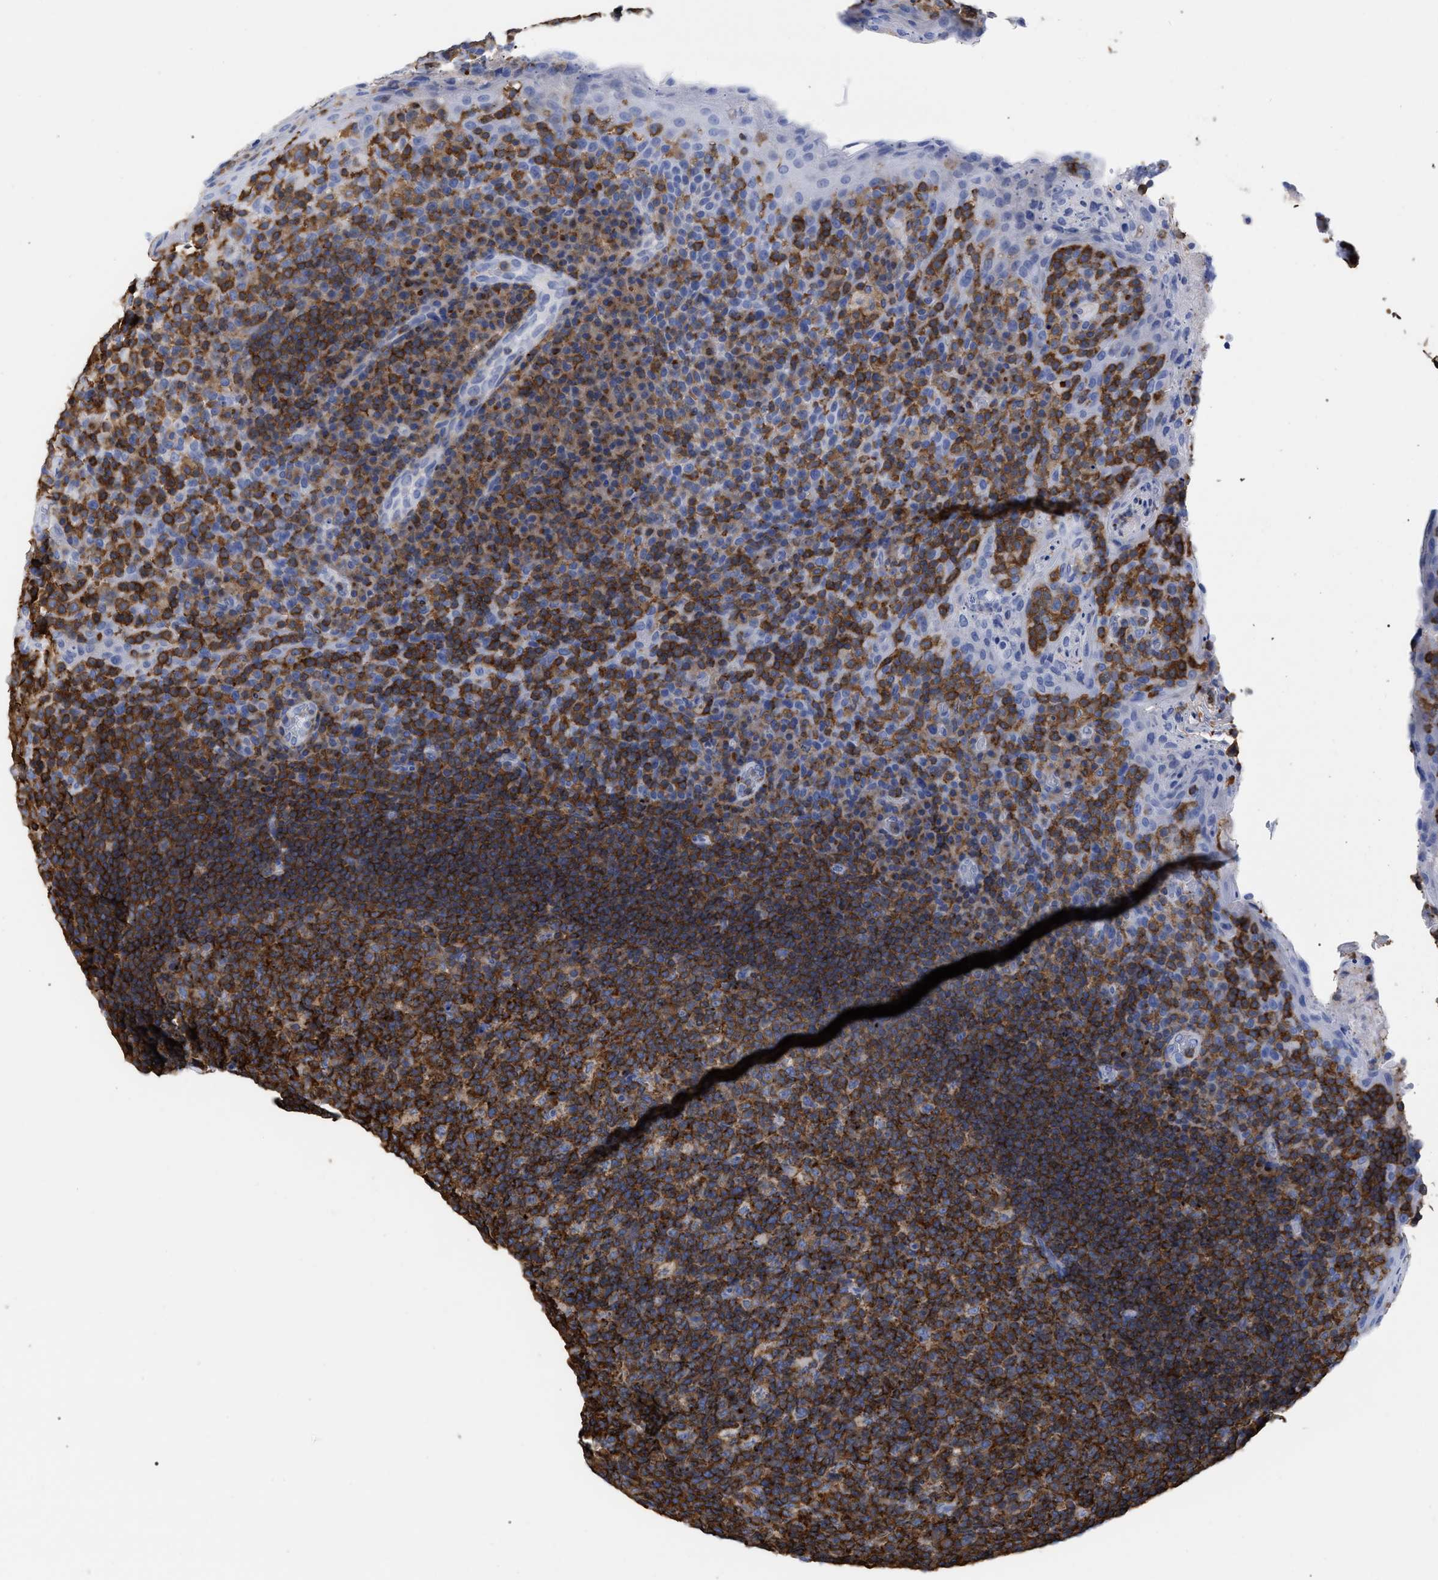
{"staining": {"intensity": "strong", "quantity": ">75%", "location": "cytoplasmic/membranous"}, "tissue": "tonsil", "cell_type": "Germinal center cells", "image_type": "normal", "snomed": [{"axis": "morphology", "description": "Normal tissue, NOS"}, {"axis": "topography", "description": "Tonsil"}], "caption": "Human tonsil stained for a protein (brown) demonstrates strong cytoplasmic/membranous positive staining in approximately >75% of germinal center cells.", "gene": "HCLS1", "patient": {"sex": "male", "age": 17}}